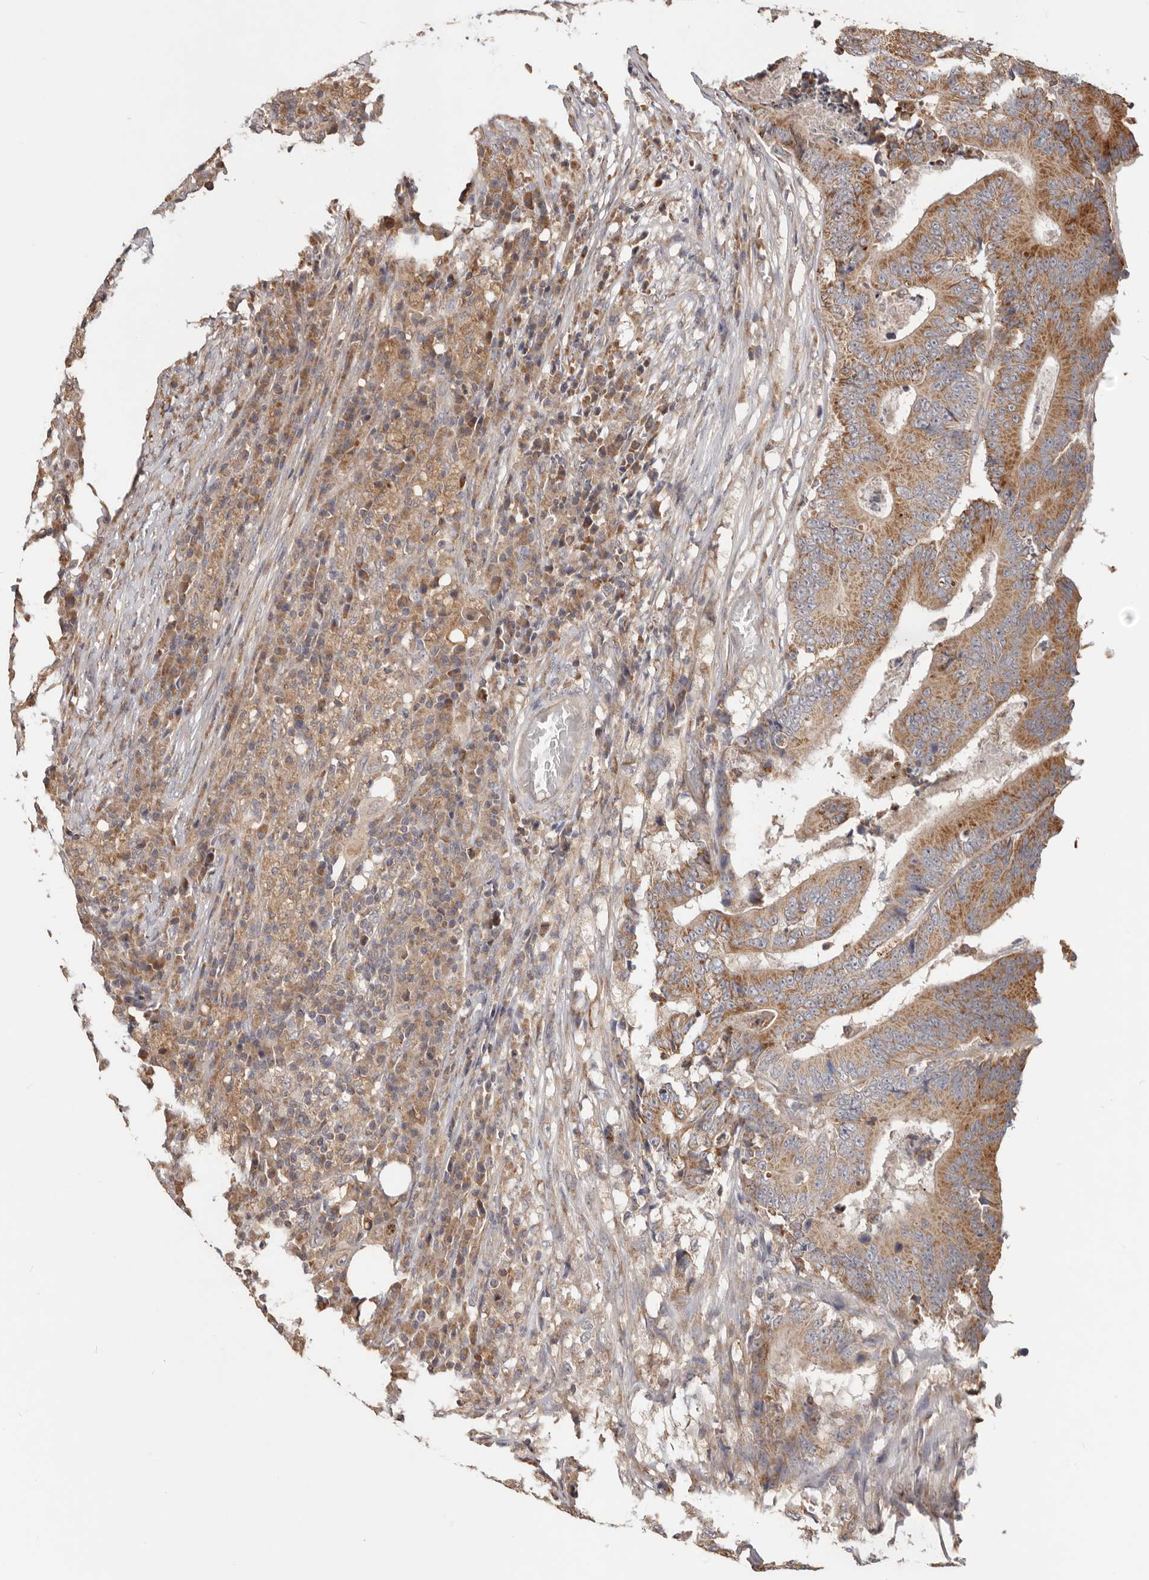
{"staining": {"intensity": "moderate", "quantity": ">75%", "location": "cytoplasmic/membranous"}, "tissue": "colorectal cancer", "cell_type": "Tumor cells", "image_type": "cancer", "snomed": [{"axis": "morphology", "description": "Adenocarcinoma, NOS"}, {"axis": "topography", "description": "Colon"}], "caption": "Brown immunohistochemical staining in colorectal cancer (adenocarcinoma) shows moderate cytoplasmic/membranous staining in approximately >75% of tumor cells.", "gene": "LRP6", "patient": {"sex": "male", "age": 83}}